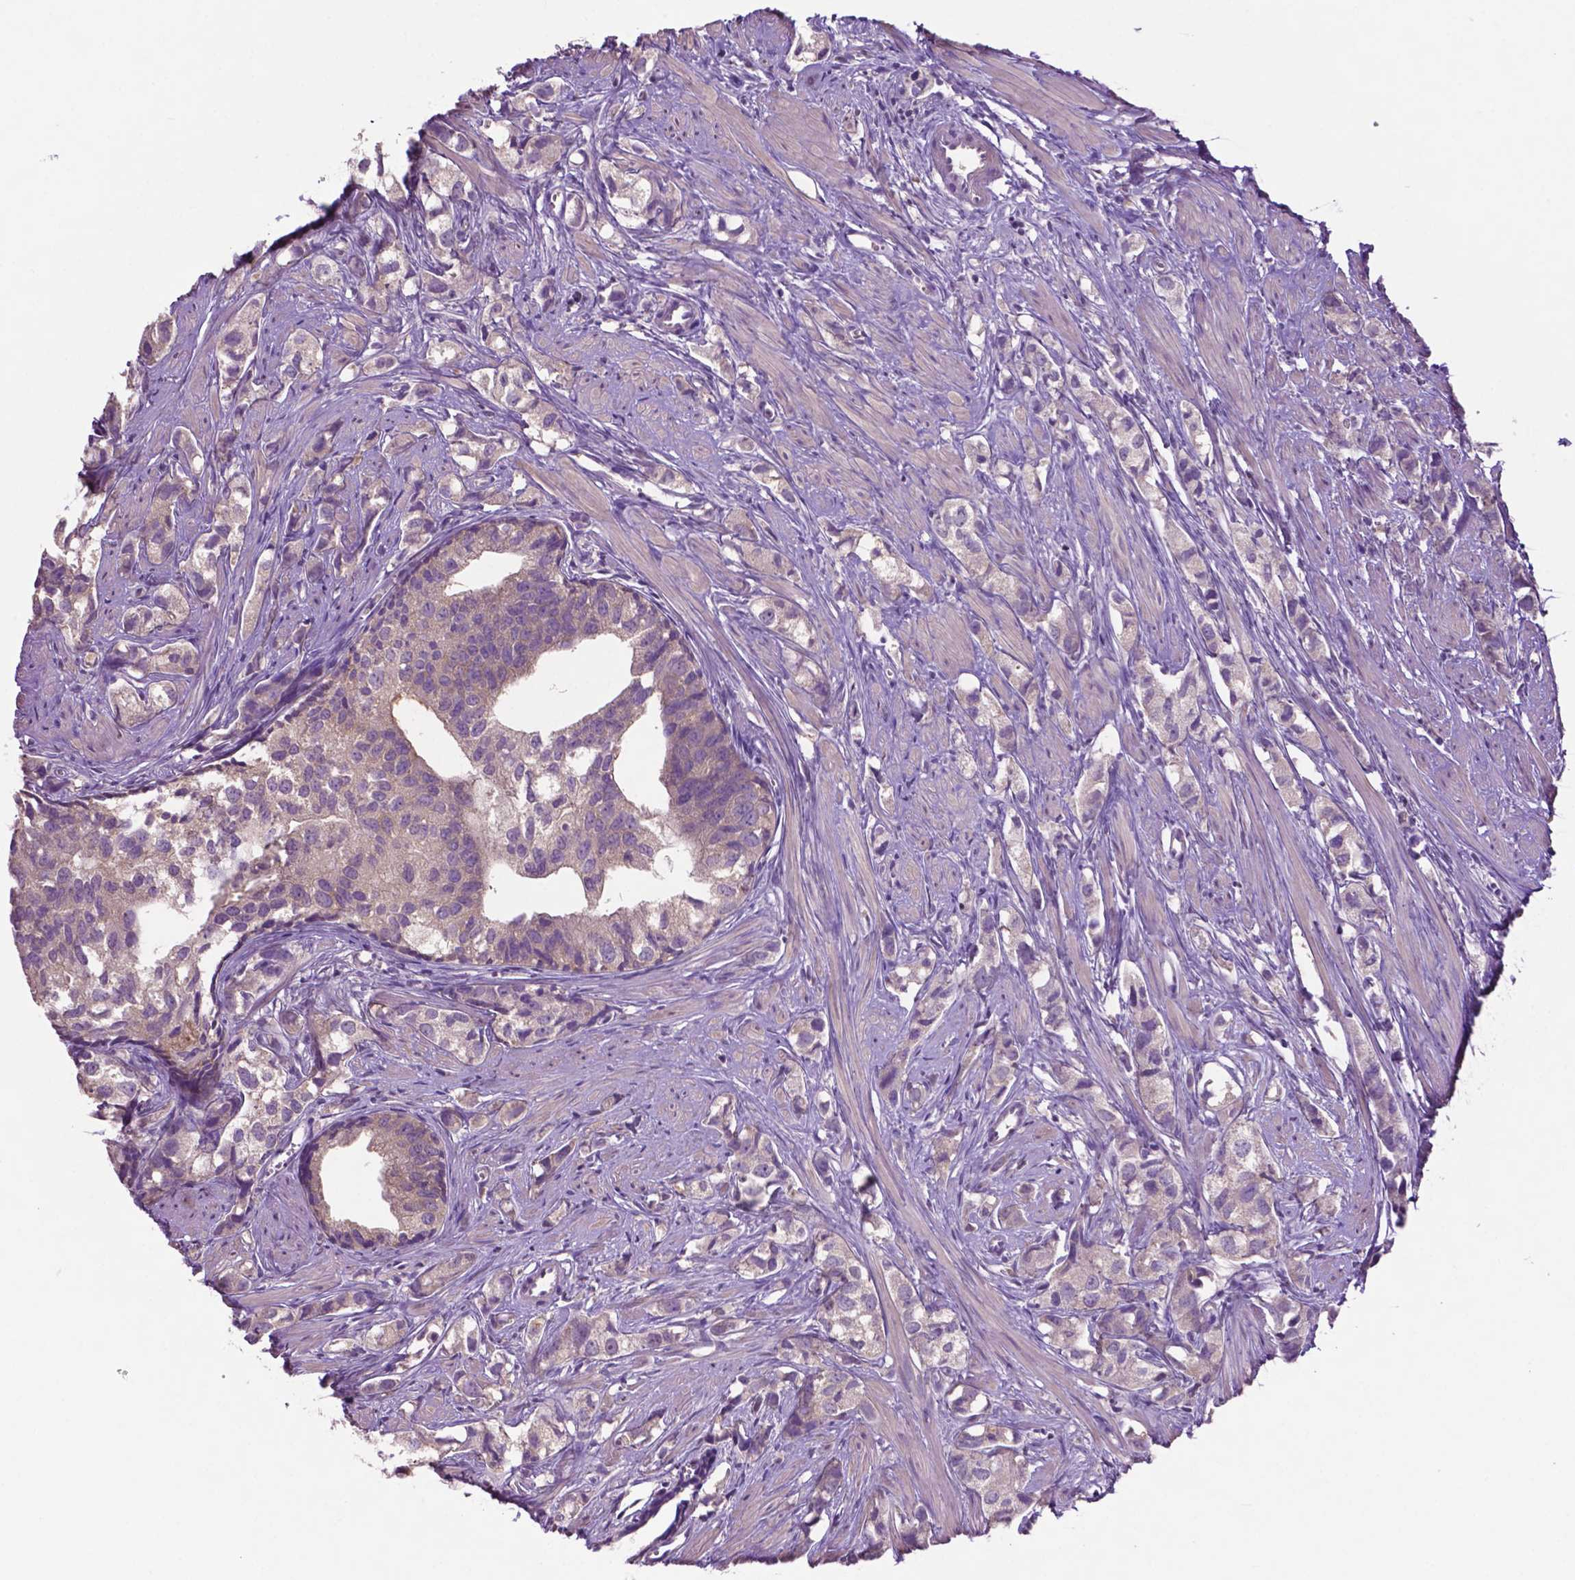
{"staining": {"intensity": "negative", "quantity": "none", "location": "none"}, "tissue": "prostate cancer", "cell_type": "Tumor cells", "image_type": "cancer", "snomed": [{"axis": "morphology", "description": "Adenocarcinoma, High grade"}, {"axis": "topography", "description": "Prostate"}], "caption": "High power microscopy photomicrograph of an IHC micrograph of adenocarcinoma (high-grade) (prostate), revealing no significant positivity in tumor cells.", "gene": "PRPS2", "patient": {"sex": "male", "age": 58}}